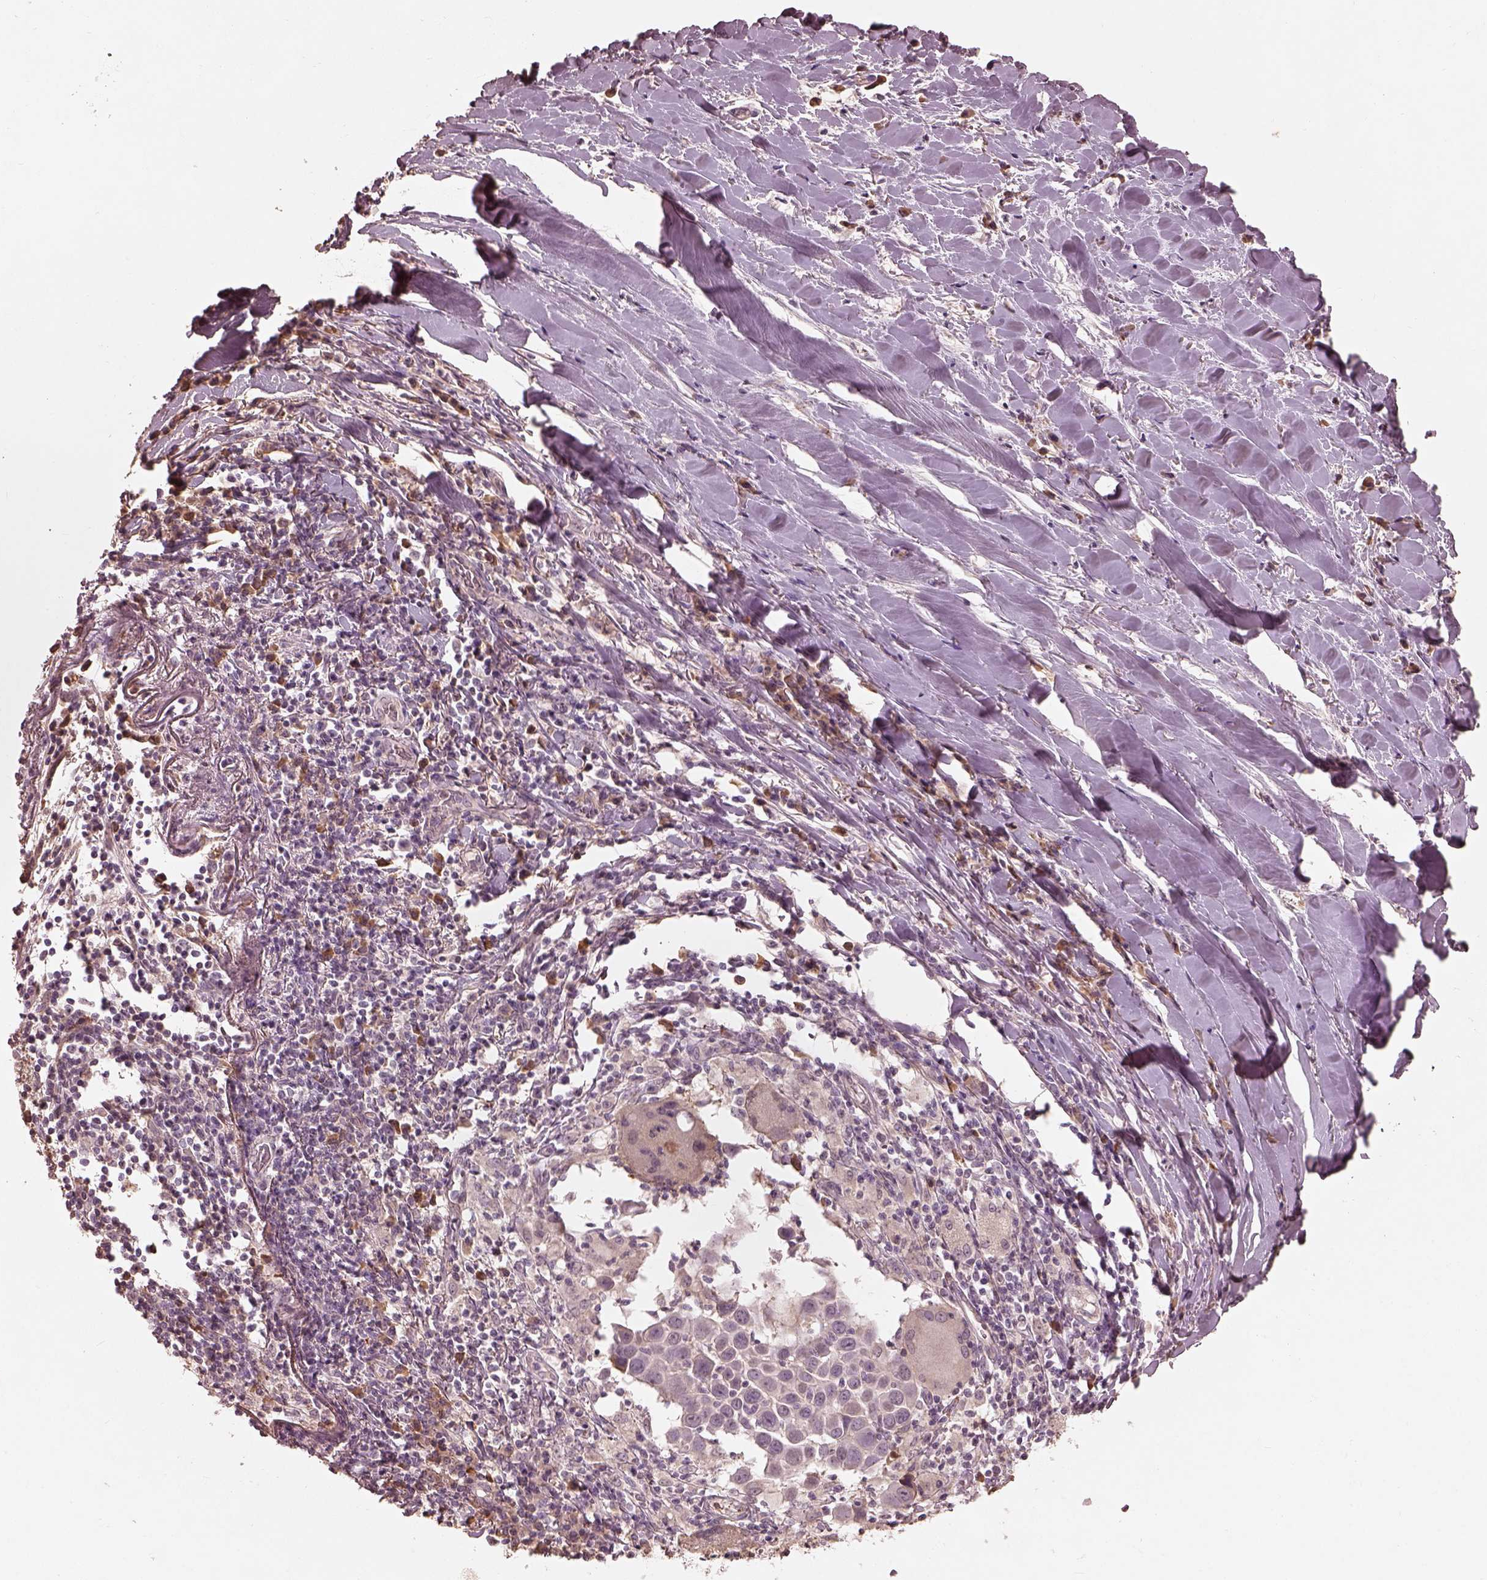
{"staining": {"intensity": "negative", "quantity": "none", "location": "none"}, "tissue": "lung cancer", "cell_type": "Tumor cells", "image_type": "cancer", "snomed": [{"axis": "morphology", "description": "Squamous cell carcinoma, NOS"}, {"axis": "topography", "description": "Lung"}], "caption": "Immunohistochemistry image of neoplastic tissue: squamous cell carcinoma (lung) stained with DAB (3,3'-diaminobenzidine) reveals no significant protein expression in tumor cells.", "gene": "CALR3", "patient": {"sex": "male", "age": 57}}